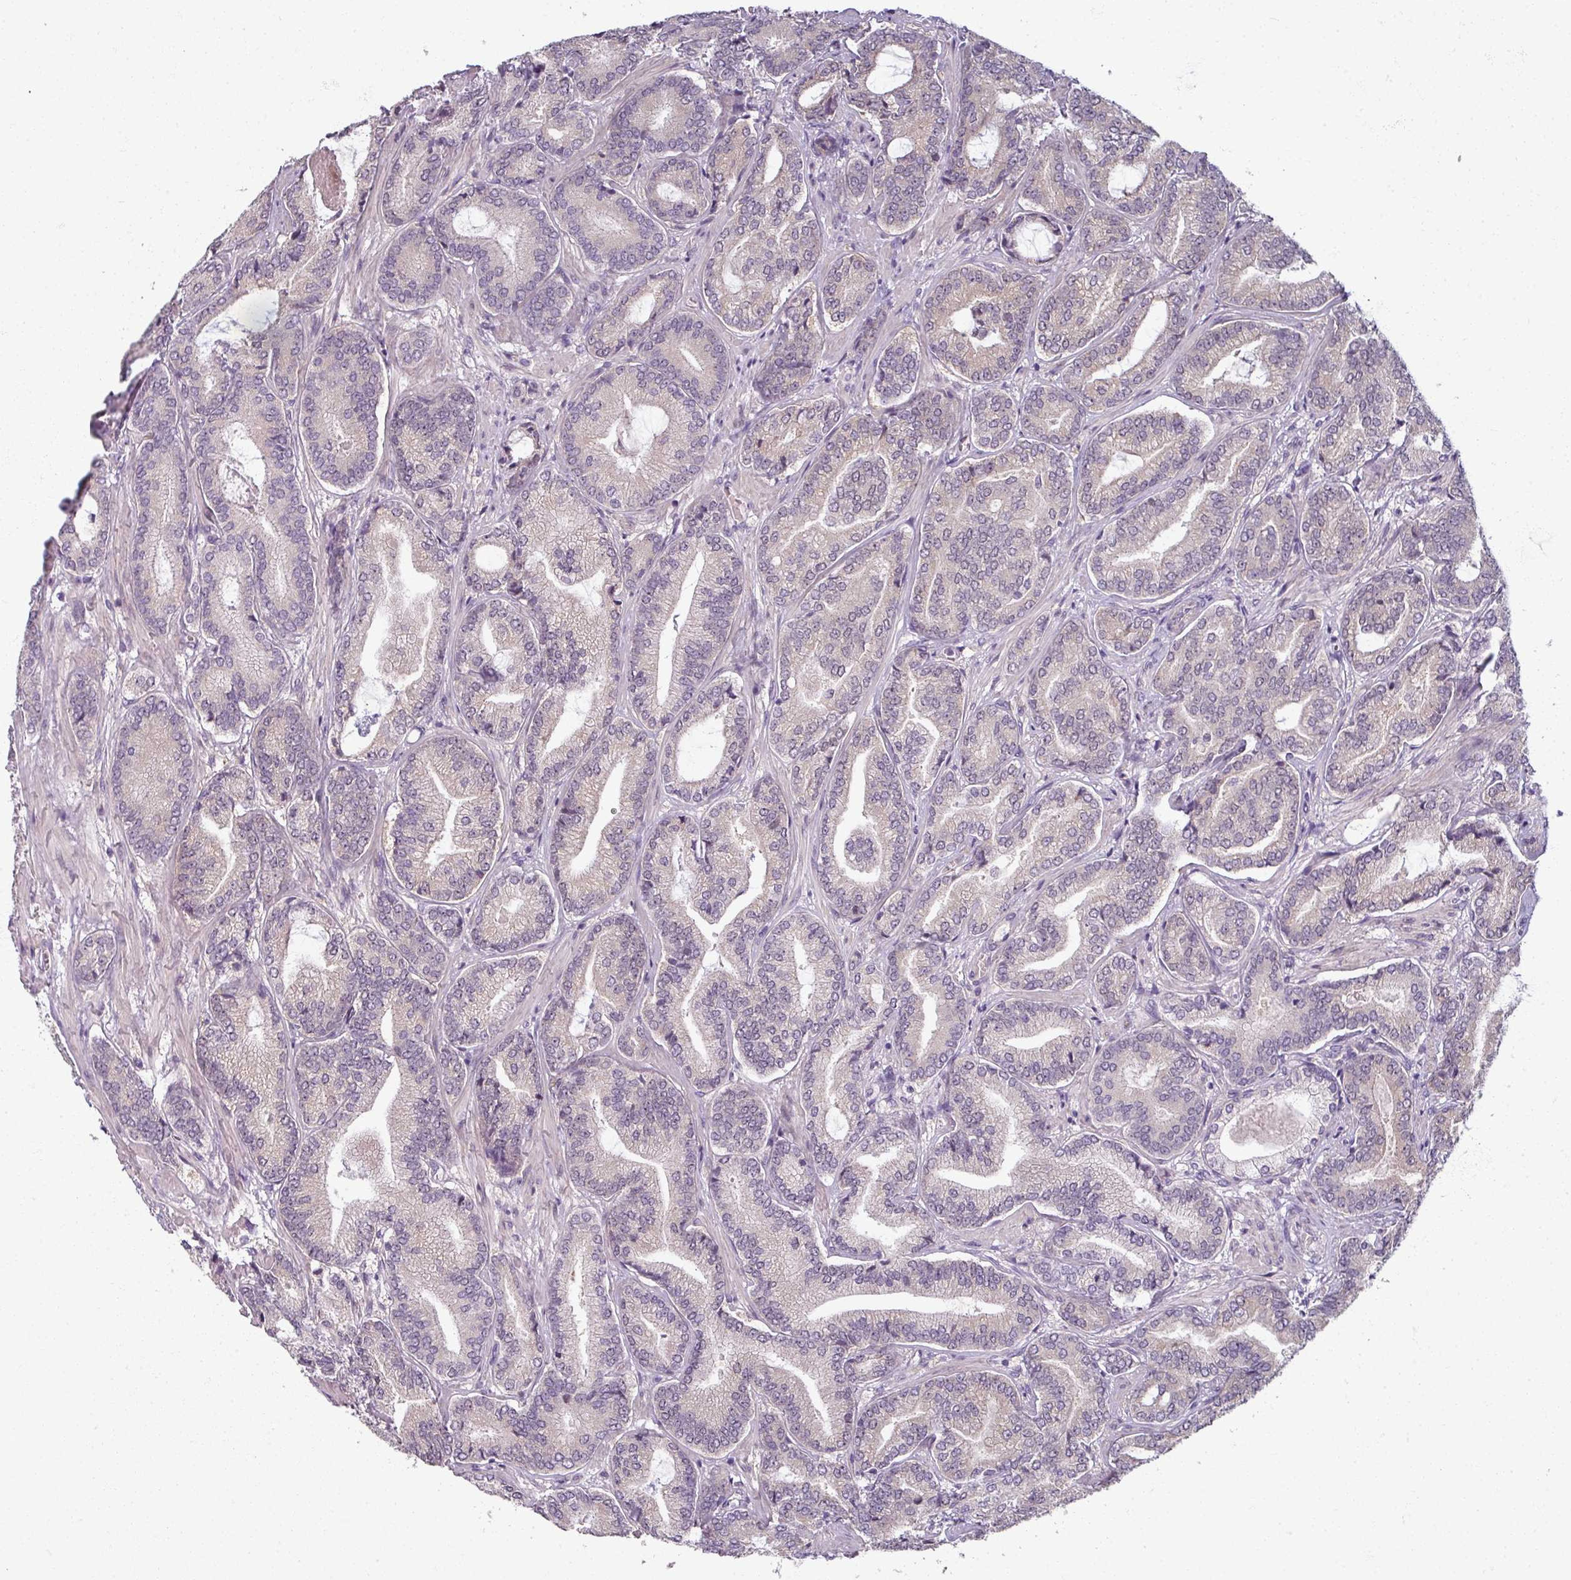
{"staining": {"intensity": "negative", "quantity": "none", "location": "none"}, "tissue": "prostate cancer", "cell_type": "Tumor cells", "image_type": "cancer", "snomed": [{"axis": "morphology", "description": "Adenocarcinoma, Low grade"}, {"axis": "topography", "description": "Prostate and seminal vesicle, NOS"}], "caption": "Tumor cells are negative for protein expression in human prostate cancer.", "gene": "MYMK", "patient": {"sex": "male", "age": 61}}